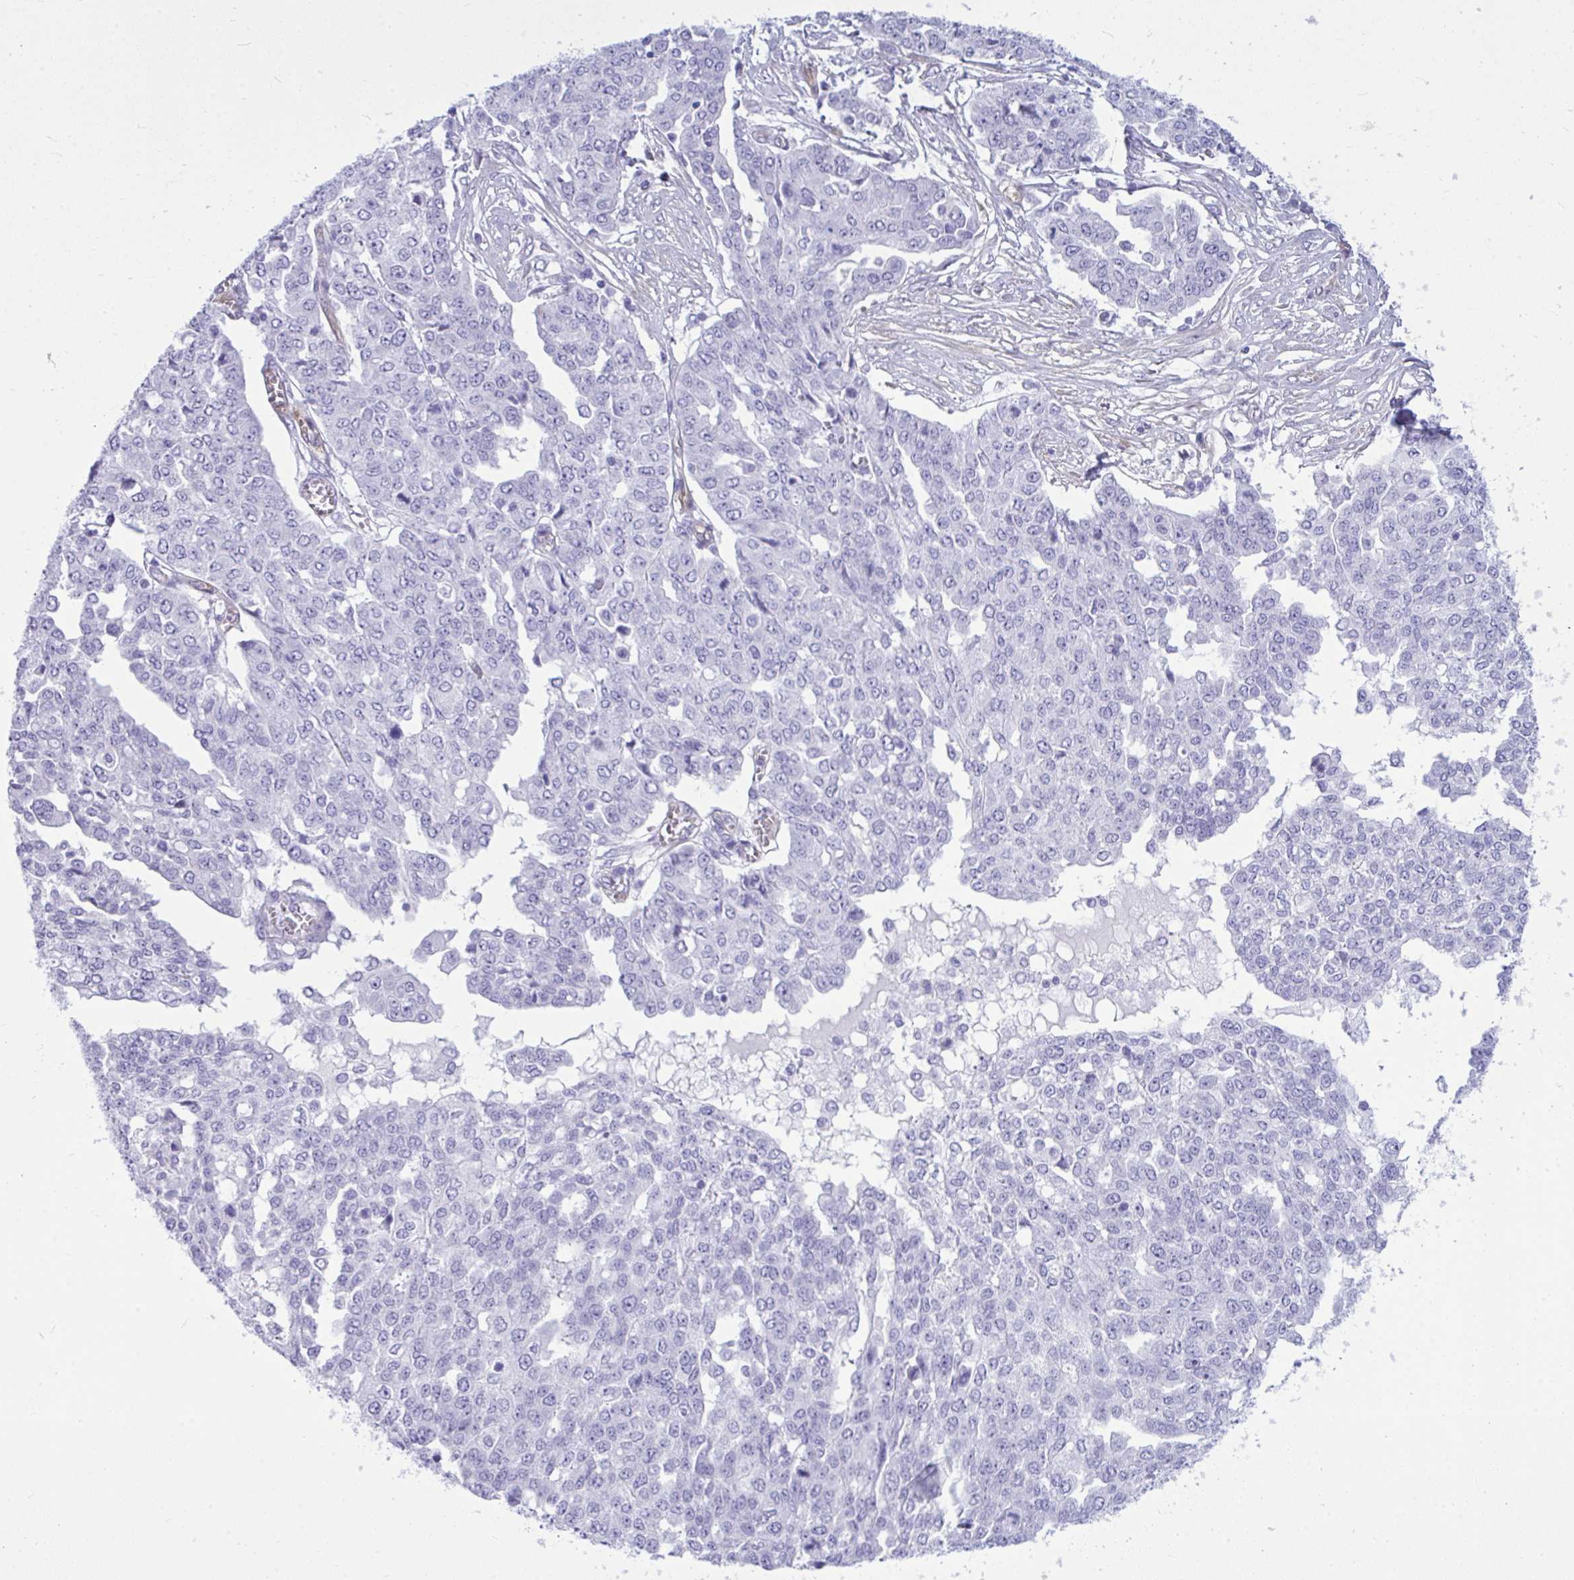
{"staining": {"intensity": "negative", "quantity": "none", "location": "none"}, "tissue": "ovarian cancer", "cell_type": "Tumor cells", "image_type": "cancer", "snomed": [{"axis": "morphology", "description": "Cystadenocarcinoma, serous, NOS"}, {"axis": "topography", "description": "Soft tissue"}, {"axis": "topography", "description": "Ovary"}], "caption": "DAB (3,3'-diaminobenzidine) immunohistochemical staining of human ovarian serous cystadenocarcinoma demonstrates no significant positivity in tumor cells.", "gene": "LIMS2", "patient": {"sex": "female", "age": 57}}